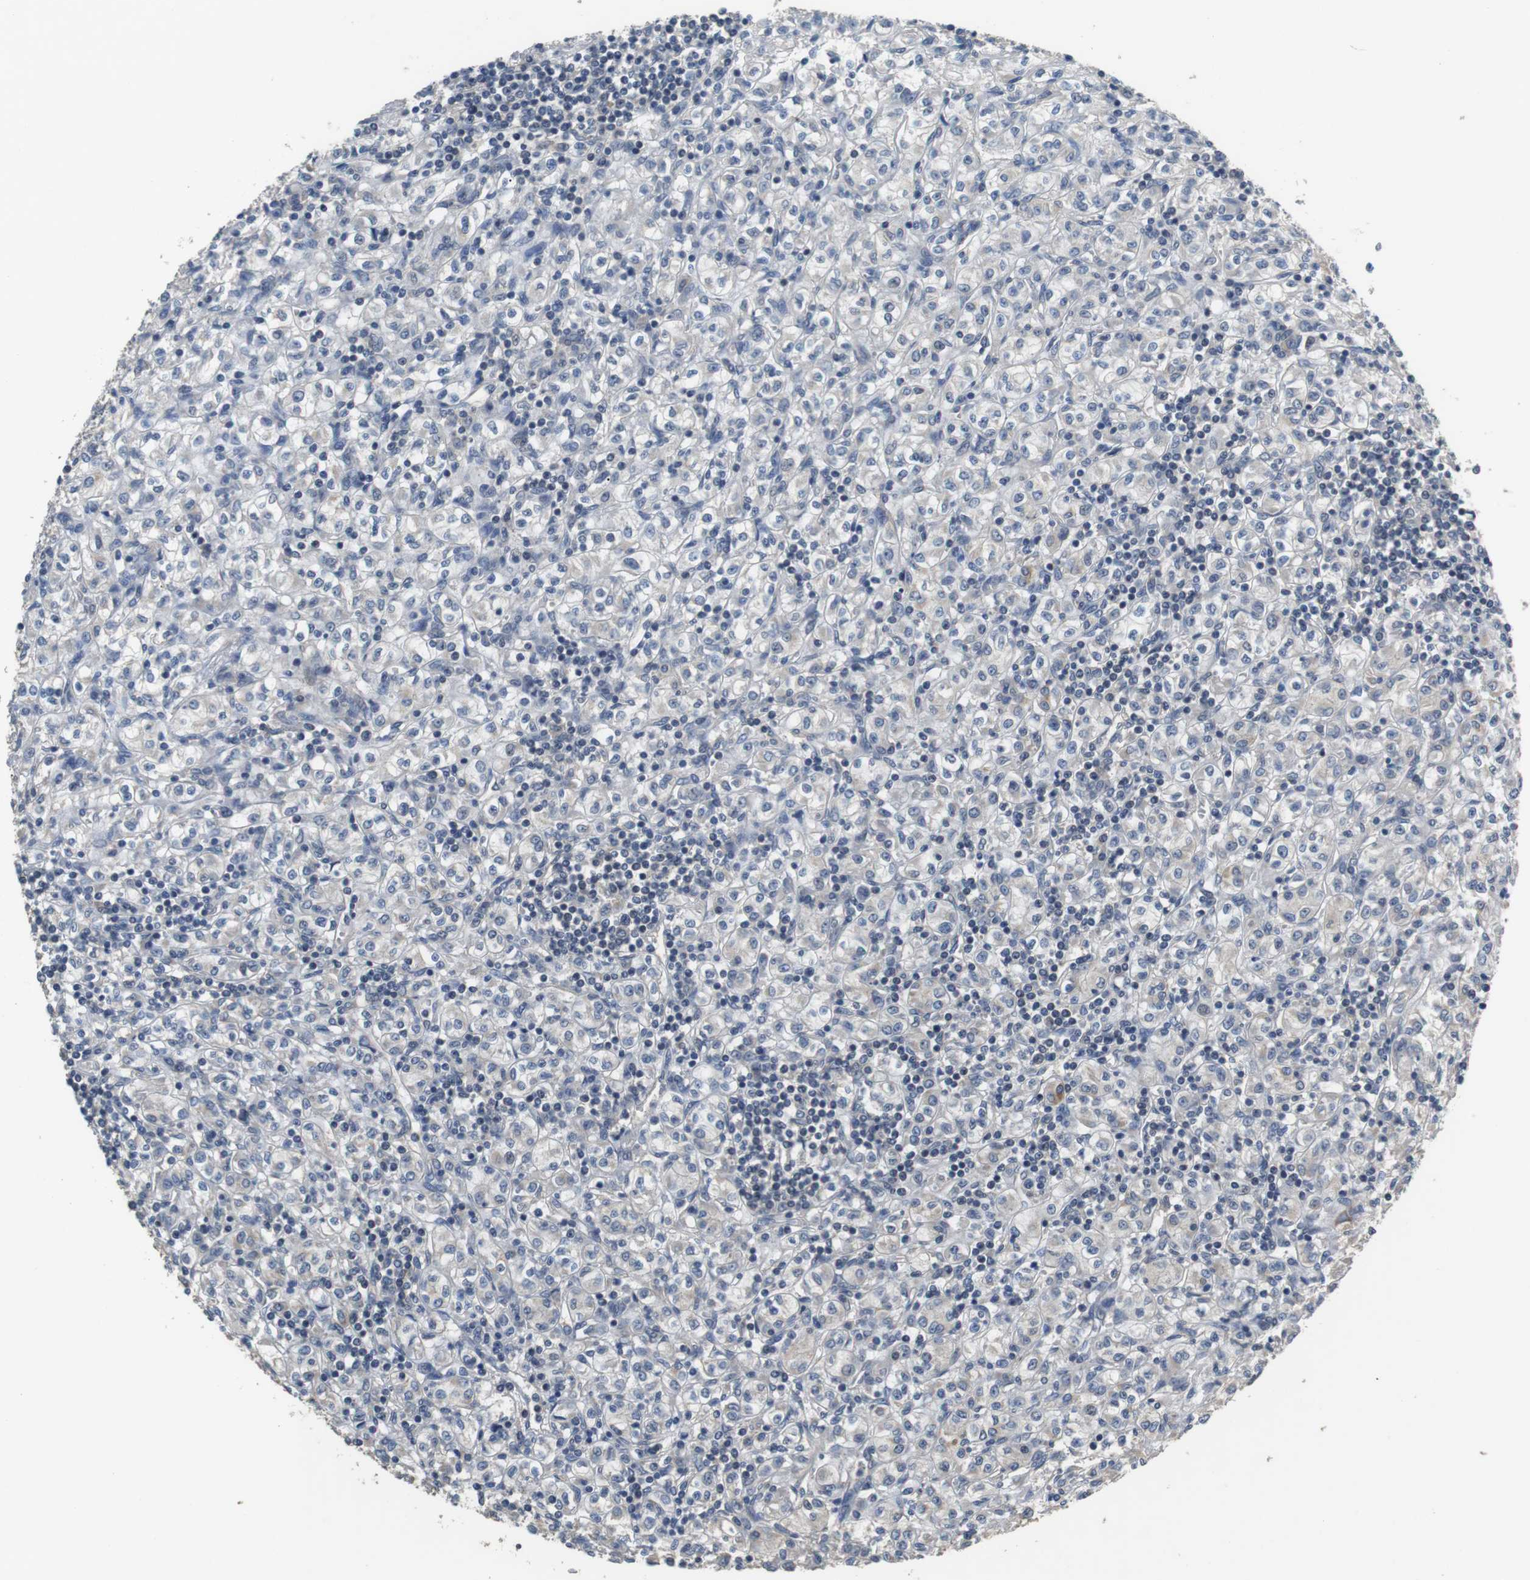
{"staining": {"intensity": "negative", "quantity": "none", "location": "none"}, "tissue": "renal cancer", "cell_type": "Tumor cells", "image_type": "cancer", "snomed": [{"axis": "morphology", "description": "Adenocarcinoma, NOS"}, {"axis": "topography", "description": "Kidney"}], "caption": "DAB immunohistochemical staining of human renal cancer reveals no significant expression in tumor cells. (DAB (3,3'-diaminobenzidine) immunohistochemistry (IHC) visualized using brightfield microscopy, high magnification).", "gene": "ADGRL3", "patient": {"sex": "male", "age": 77}}